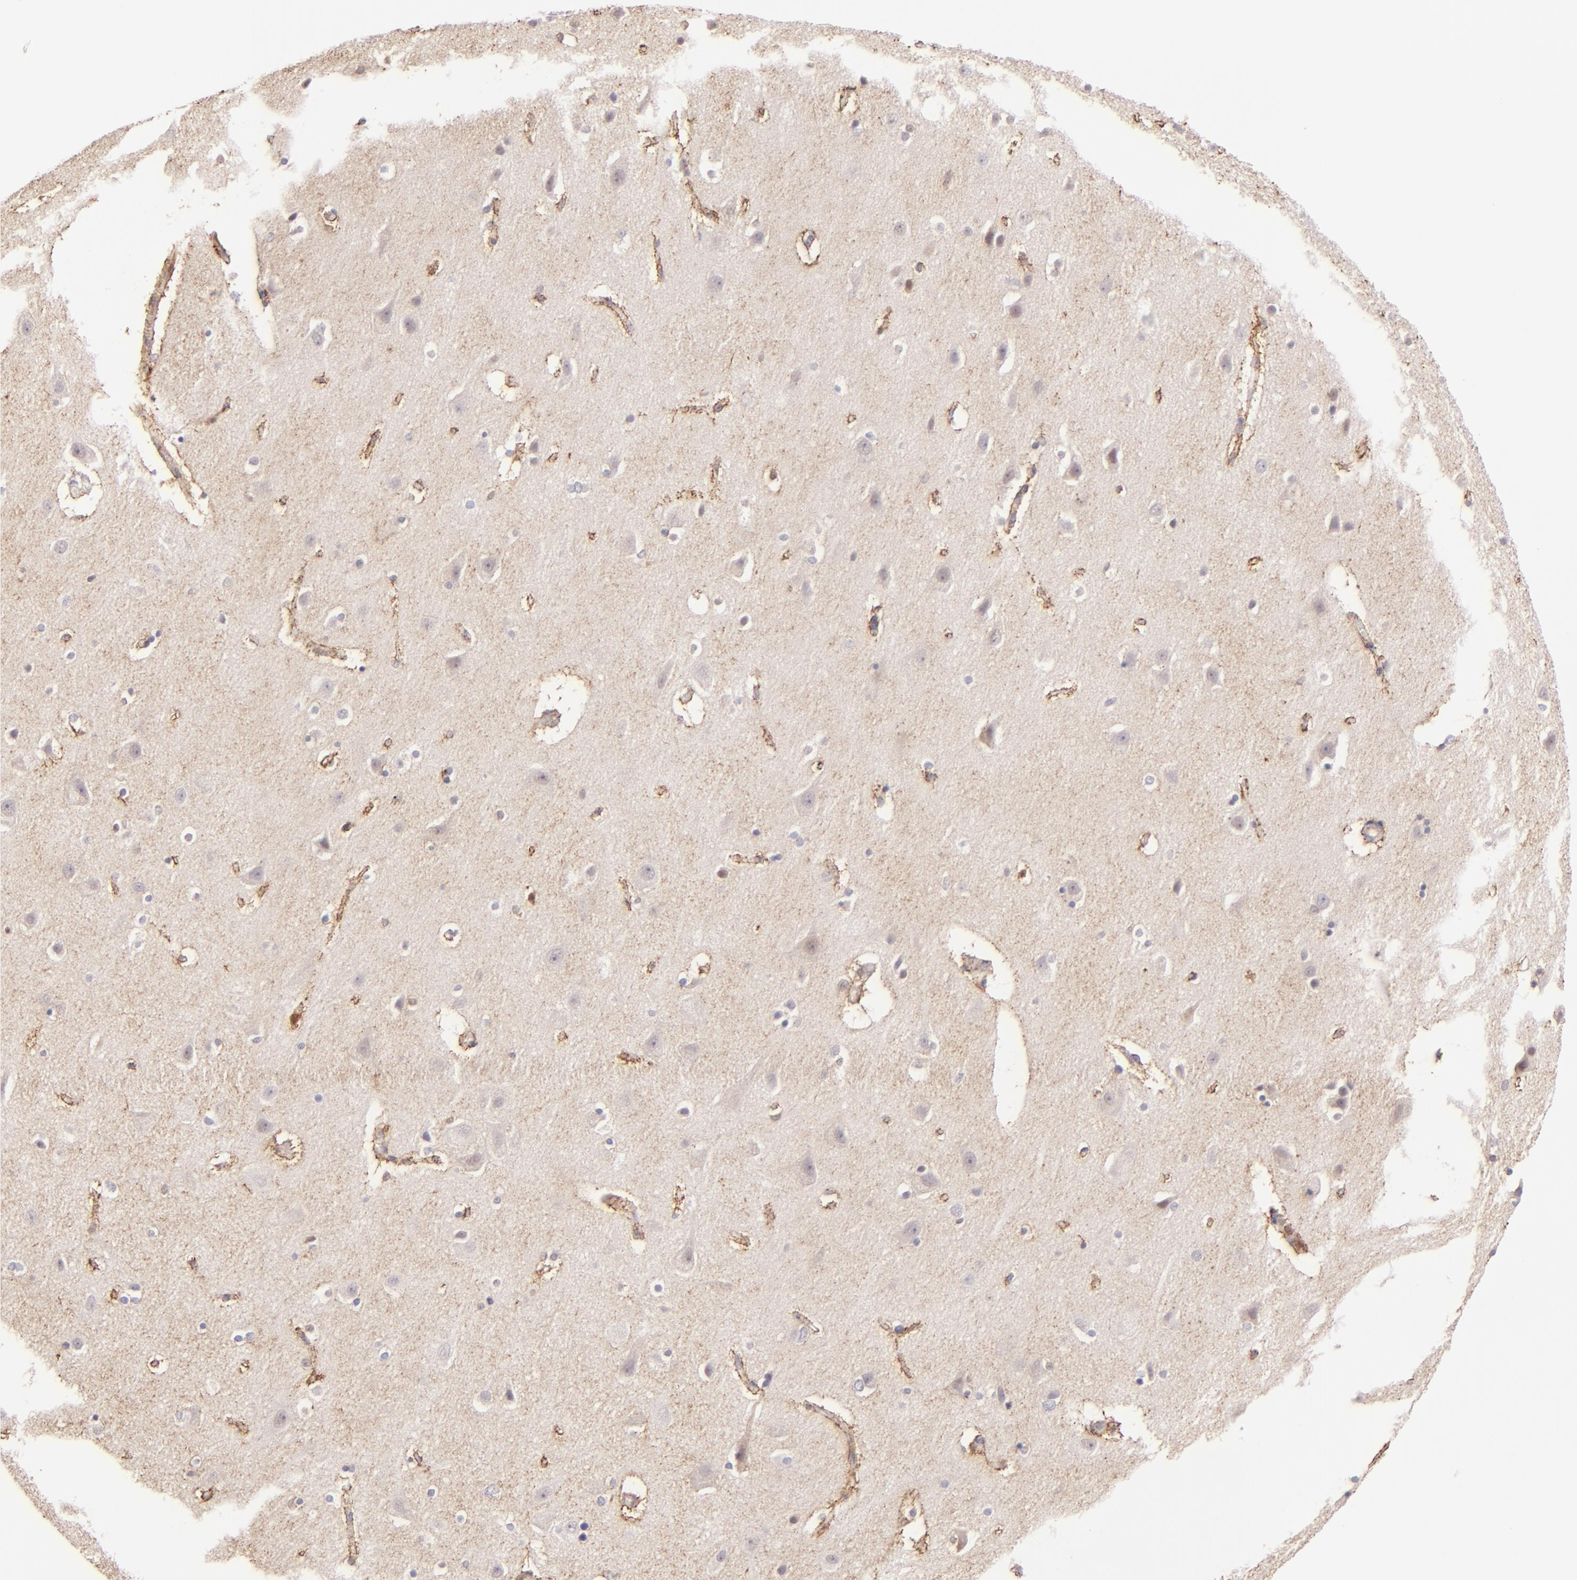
{"staining": {"intensity": "weak", "quantity": "<25%", "location": "cytoplasmic/membranous"}, "tissue": "caudate", "cell_type": "Glial cells", "image_type": "normal", "snomed": [{"axis": "morphology", "description": "Normal tissue, NOS"}, {"axis": "topography", "description": "Lateral ventricle wall"}], "caption": "The photomicrograph shows no significant expression in glial cells of caudate.", "gene": "BTK", "patient": {"sex": "female", "age": 54}}